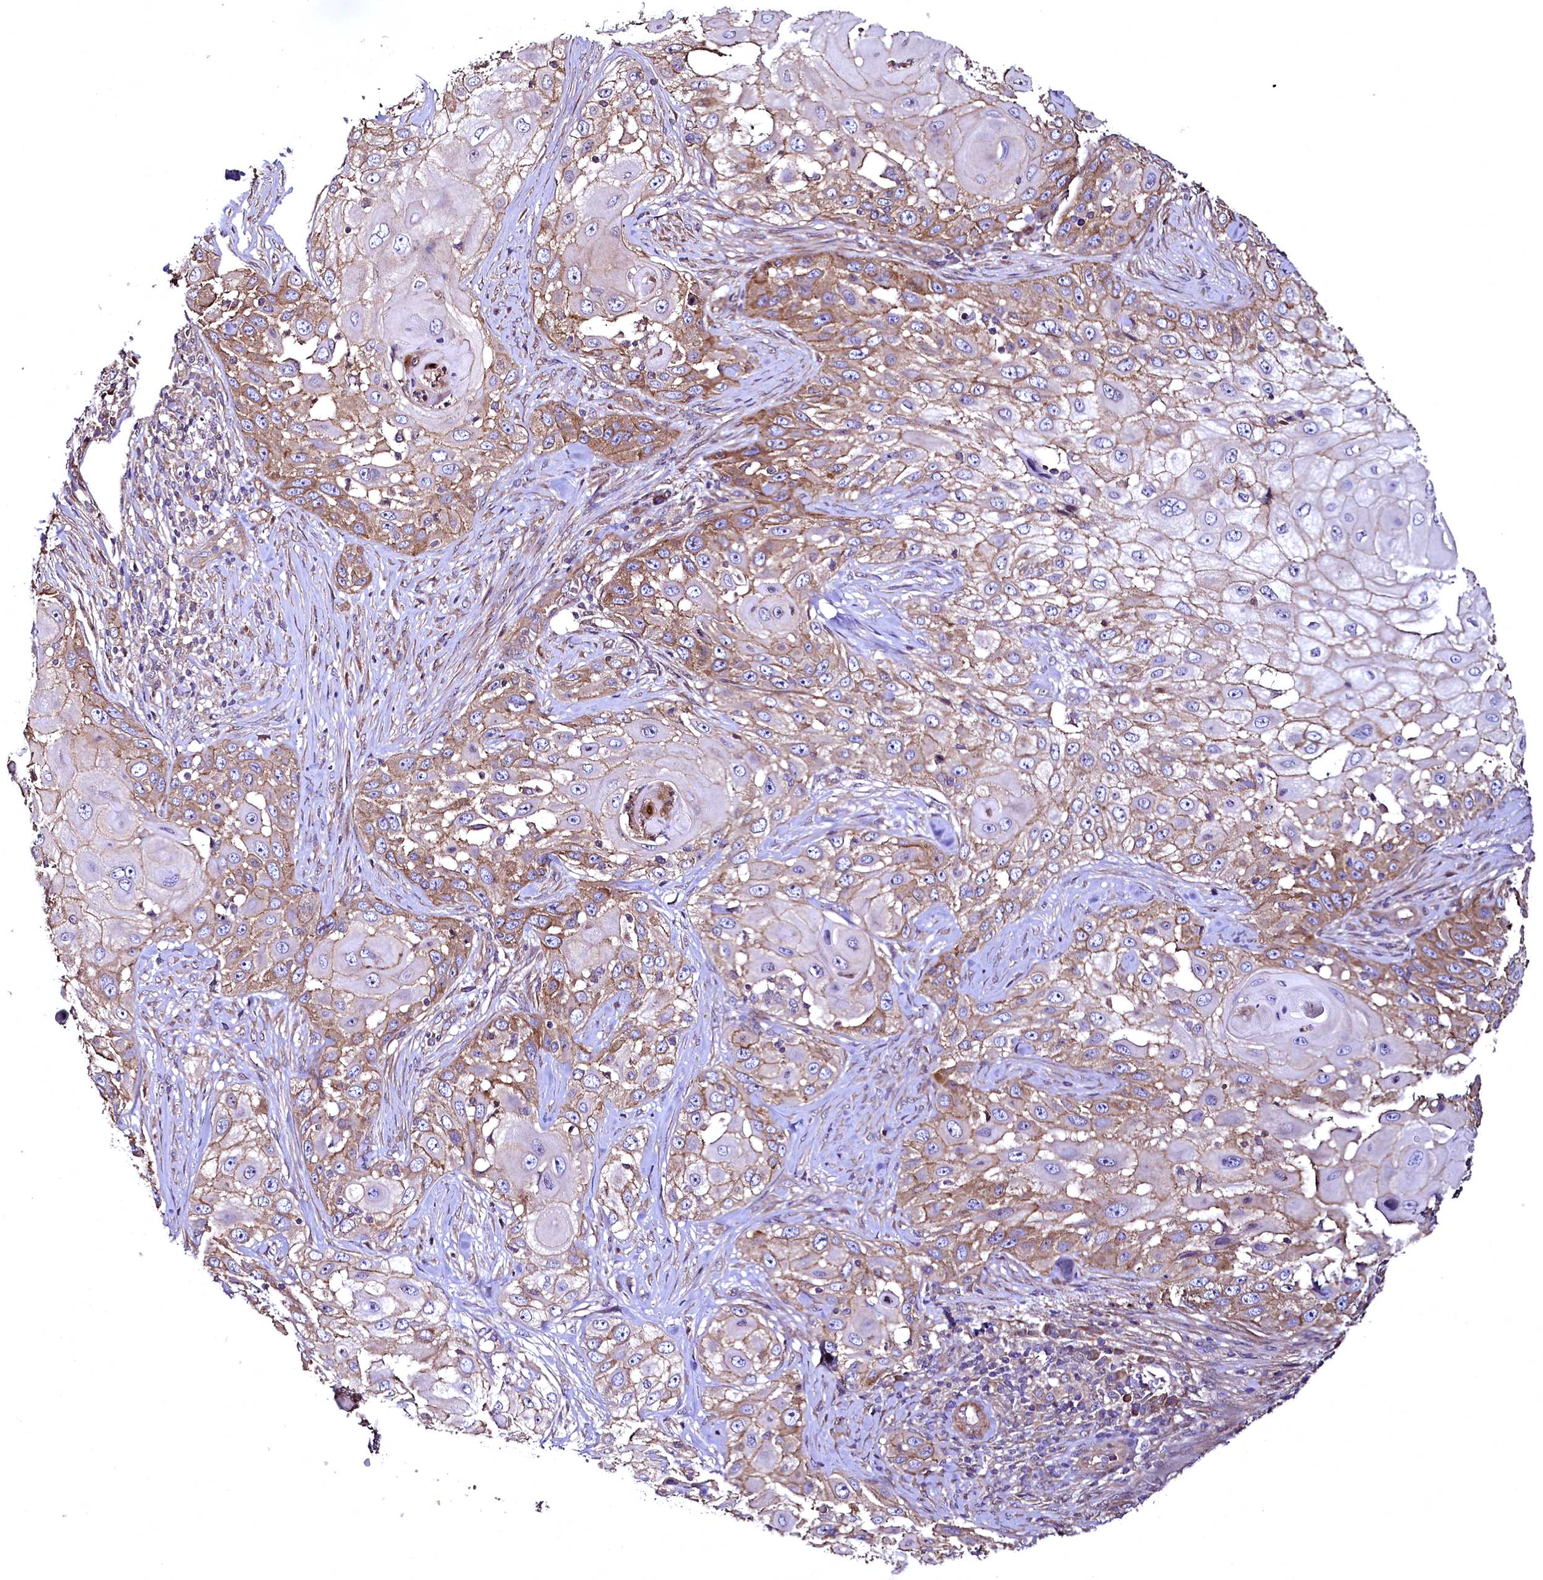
{"staining": {"intensity": "moderate", "quantity": ">75%", "location": "cytoplasmic/membranous"}, "tissue": "skin cancer", "cell_type": "Tumor cells", "image_type": "cancer", "snomed": [{"axis": "morphology", "description": "Squamous cell carcinoma, NOS"}, {"axis": "topography", "description": "Skin"}], "caption": "Skin cancer (squamous cell carcinoma) was stained to show a protein in brown. There is medium levels of moderate cytoplasmic/membranous positivity in about >75% of tumor cells.", "gene": "TBCEL", "patient": {"sex": "female", "age": 44}}